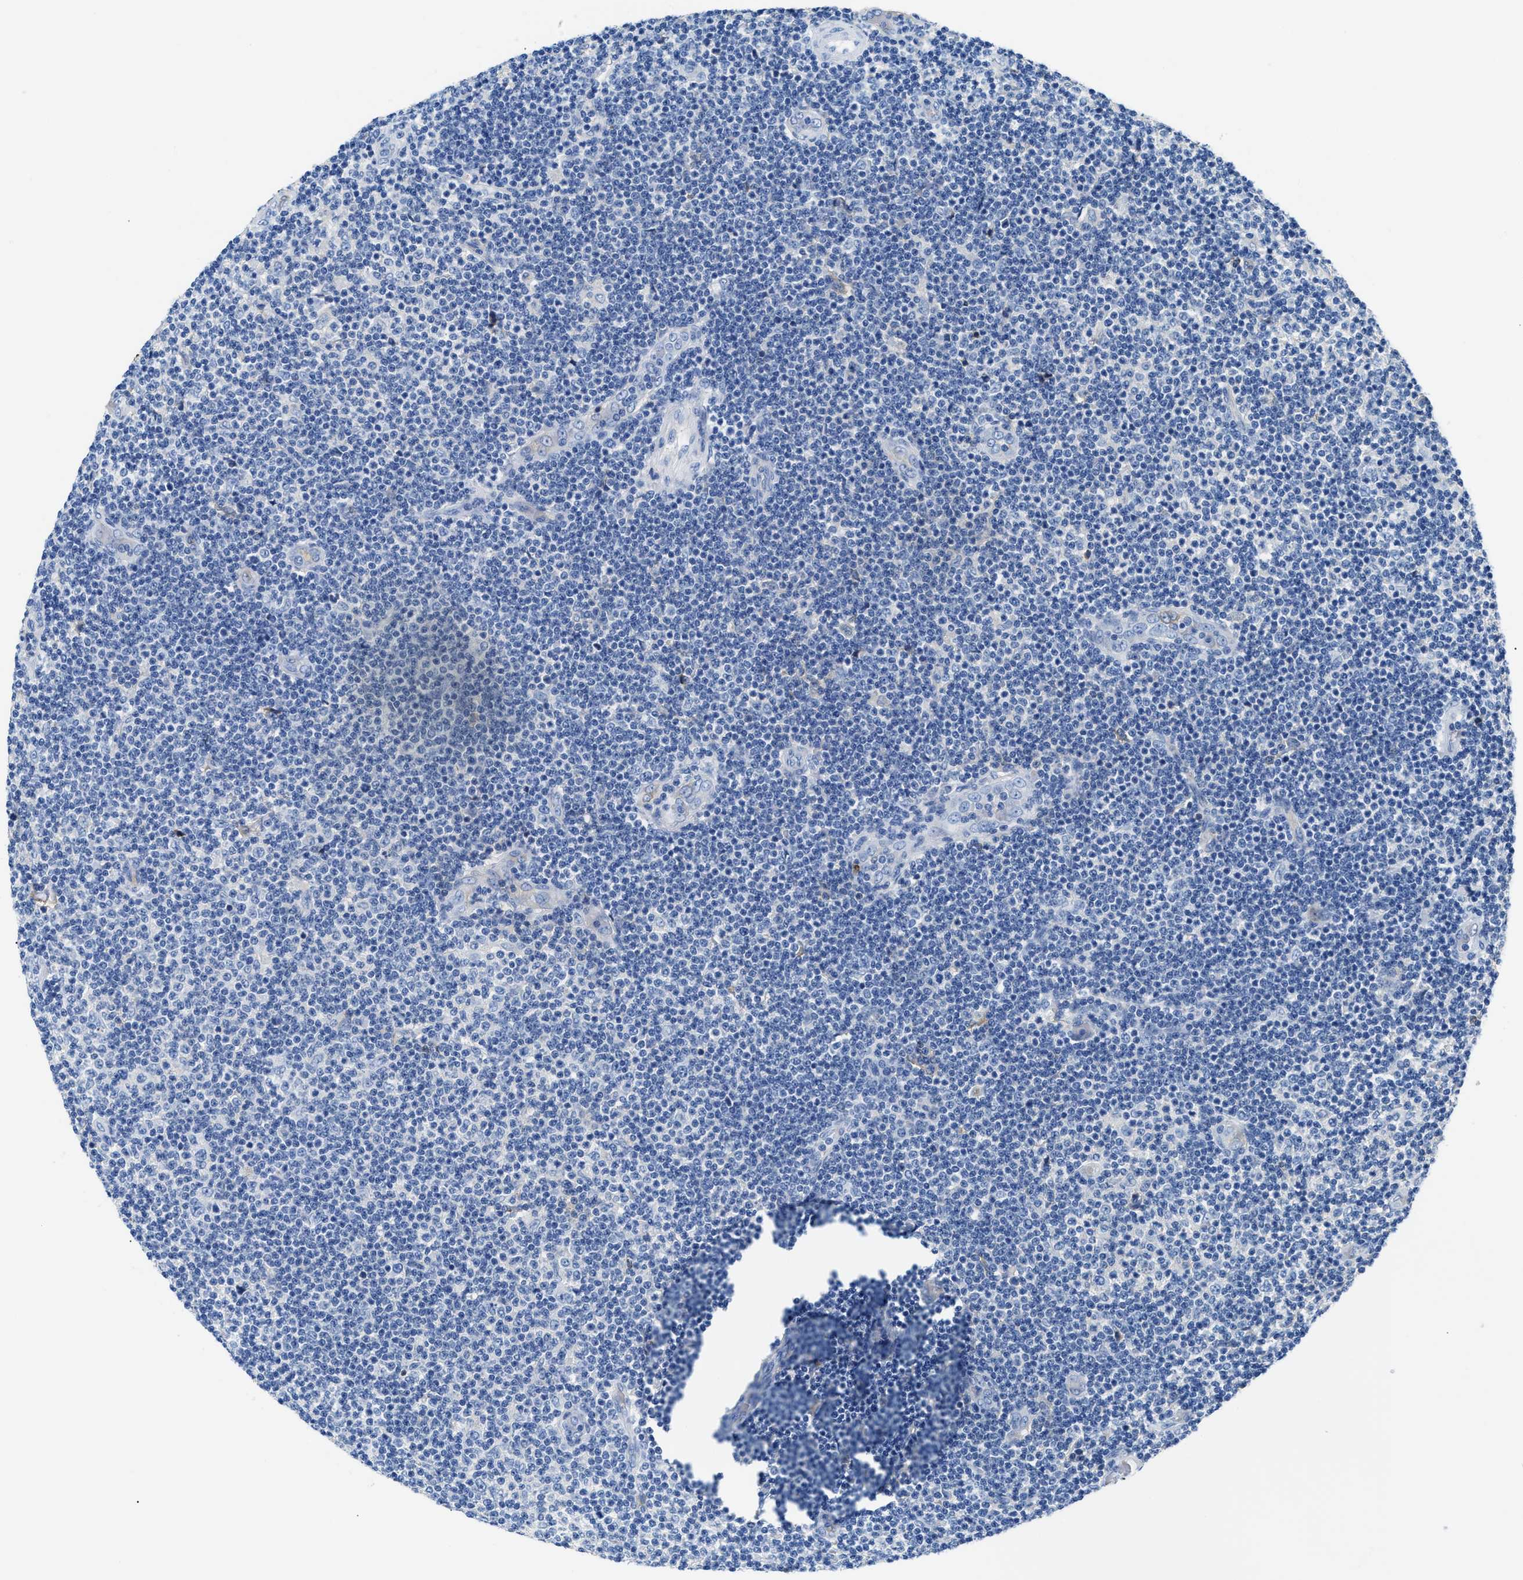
{"staining": {"intensity": "negative", "quantity": "none", "location": "none"}, "tissue": "lymphoma", "cell_type": "Tumor cells", "image_type": "cancer", "snomed": [{"axis": "morphology", "description": "Malignant lymphoma, non-Hodgkin's type, Low grade"}, {"axis": "topography", "description": "Lymph node"}], "caption": "DAB immunohistochemical staining of low-grade malignant lymphoma, non-Hodgkin's type exhibits no significant expression in tumor cells.", "gene": "GC", "patient": {"sex": "male", "age": 83}}